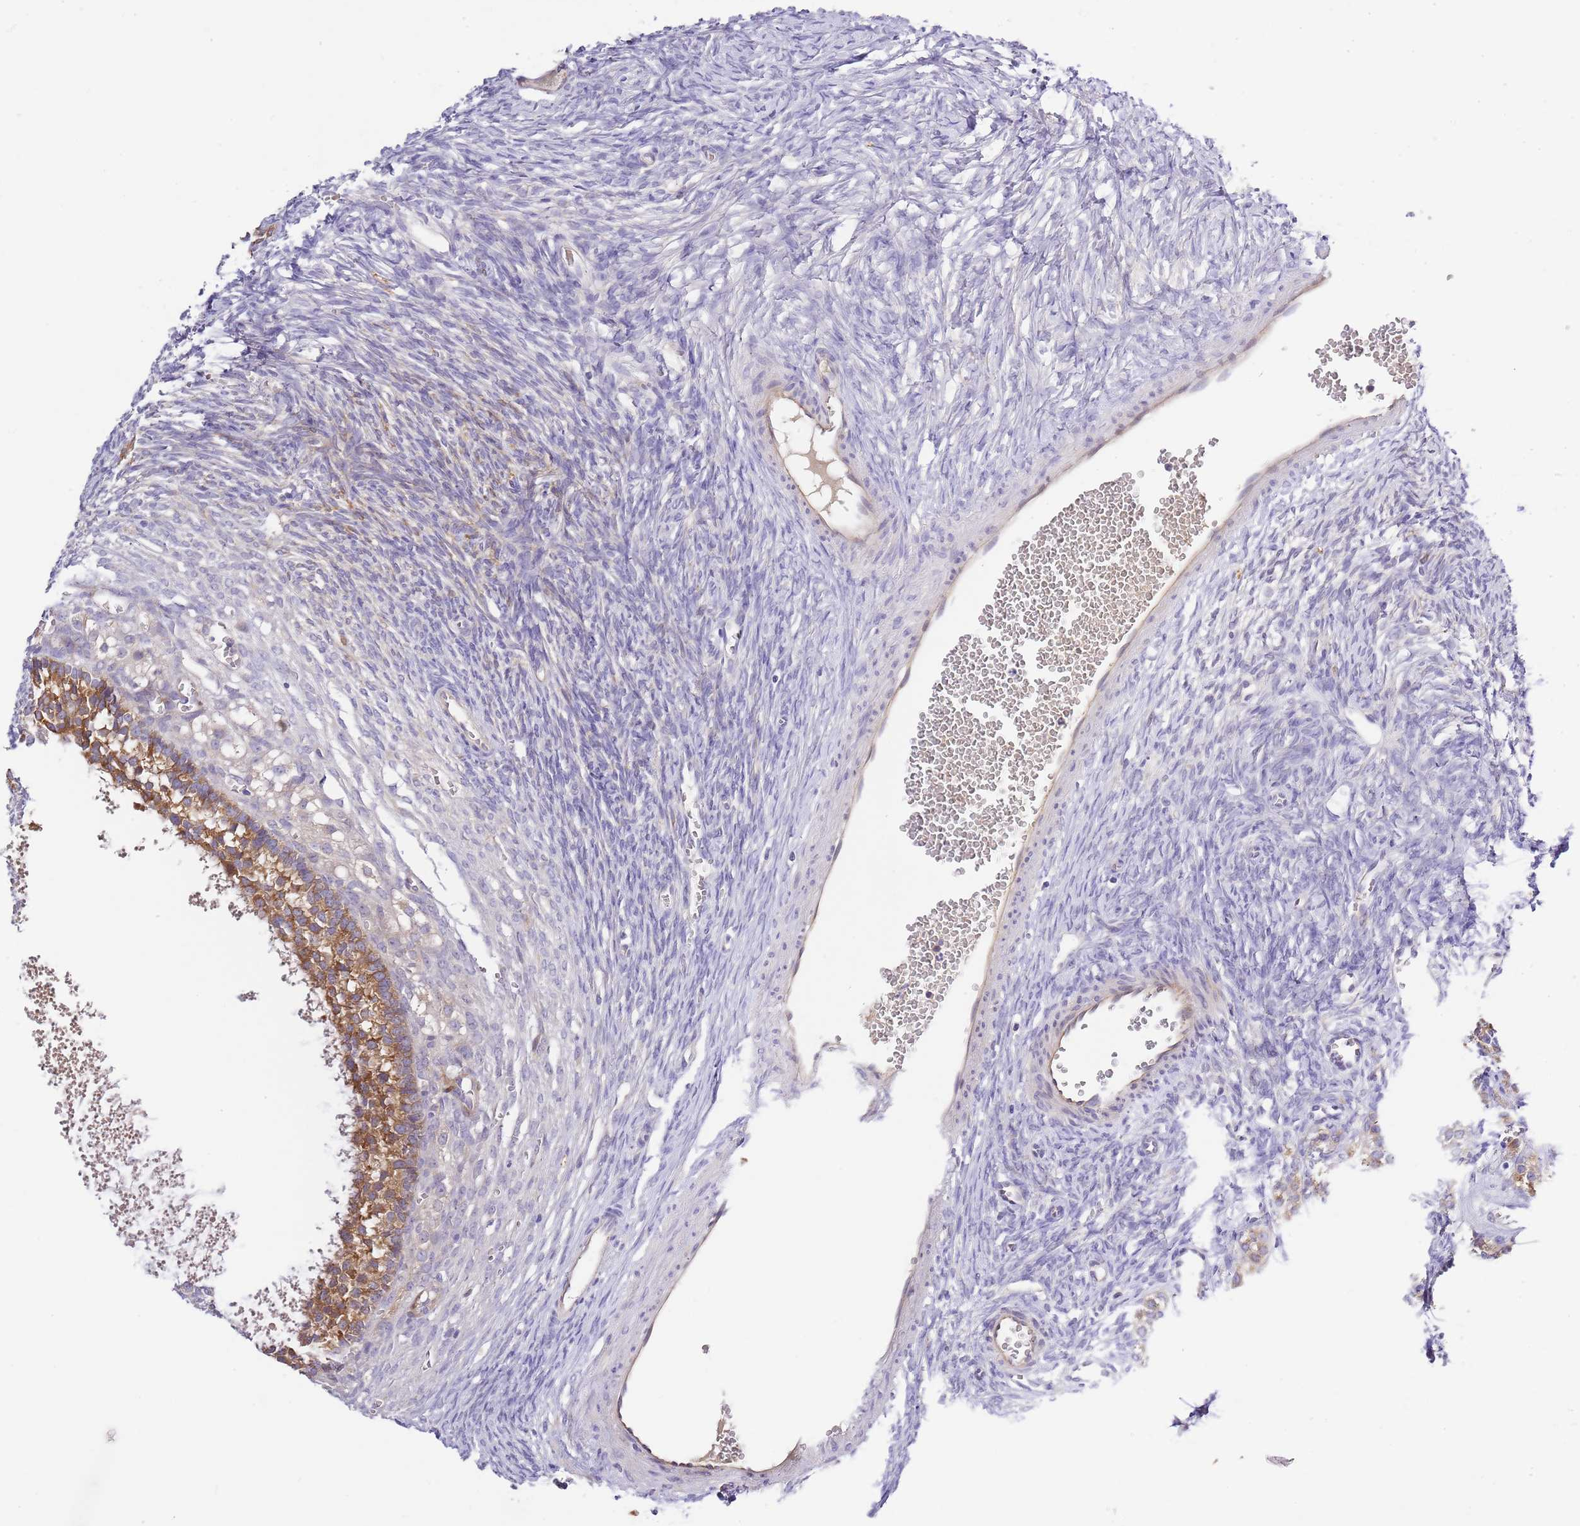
{"staining": {"intensity": "moderate", "quantity": ">75%", "location": "cytoplasmic/membranous"}, "tissue": "ovary", "cell_type": "Follicle cells", "image_type": "normal", "snomed": [{"axis": "morphology", "description": "Normal tissue, NOS"}, {"axis": "morphology", "description": "Developmental malformation"}, {"axis": "topography", "description": "Ovary"}], "caption": "Immunohistochemistry (IHC) image of benign human ovary stained for a protein (brown), which exhibits medium levels of moderate cytoplasmic/membranous positivity in approximately >75% of follicle cells.", "gene": "RFK", "patient": {"sex": "female", "age": 39}}